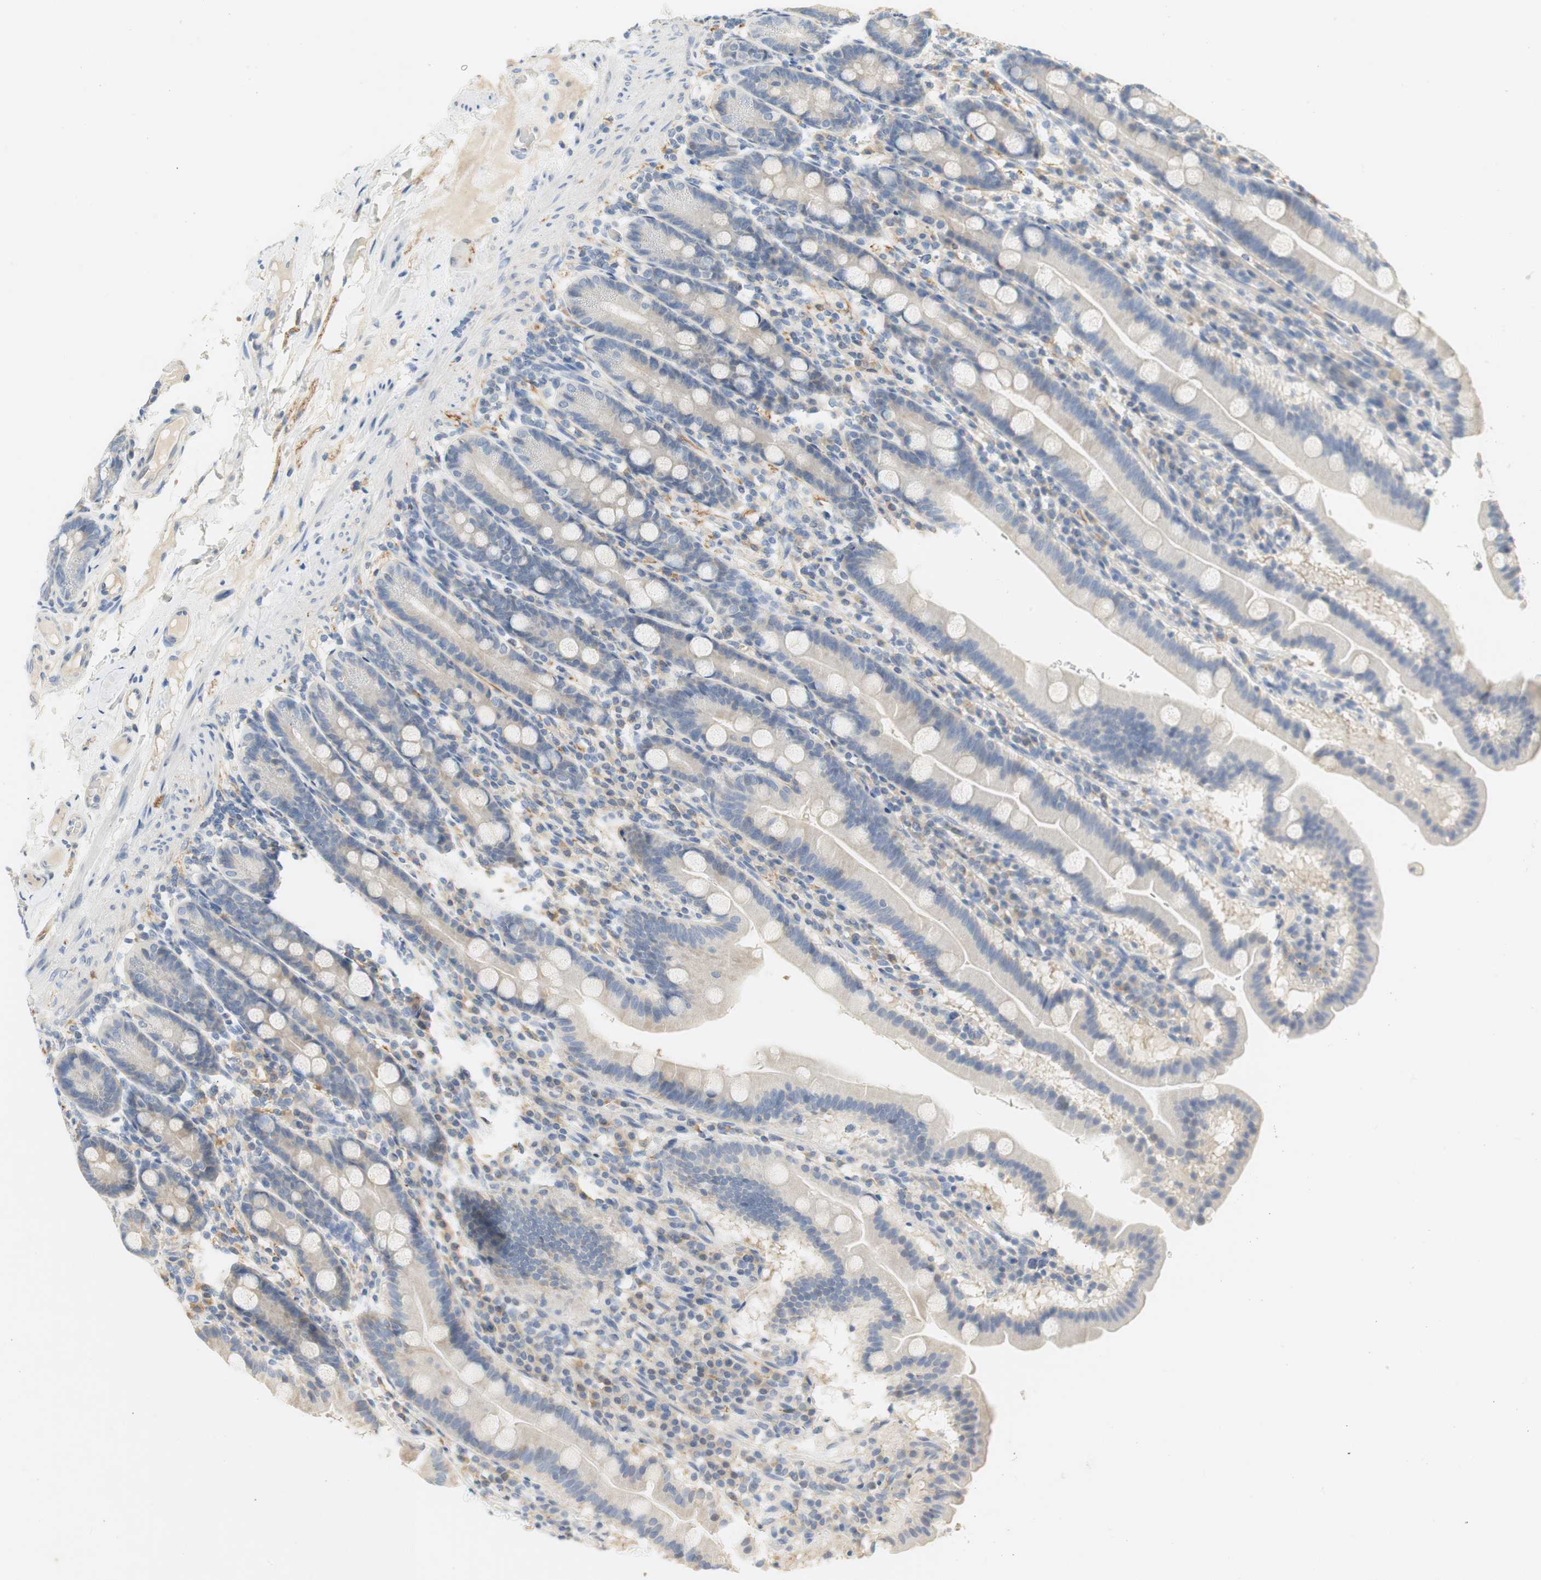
{"staining": {"intensity": "weak", "quantity": "<25%", "location": "cytoplasmic/membranous"}, "tissue": "duodenum", "cell_type": "Glandular cells", "image_type": "normal", "snomed": [{"axis": "morphology", "description": "Normal tissue, NOS"}, {"axis": "topography", "description": "Duodenum"}], "caption": "There is no significant positivity in glandular cells of duodenum. (Stains: DAB (3,3'-diaminobenzidine) immunohistochemistry (IHC) with hematoxylin counter stain, Microscopy: brightfield microscopy at high magnification).", "gene": "CCM2L", "patient": {"sex": "male", "age": 50}}